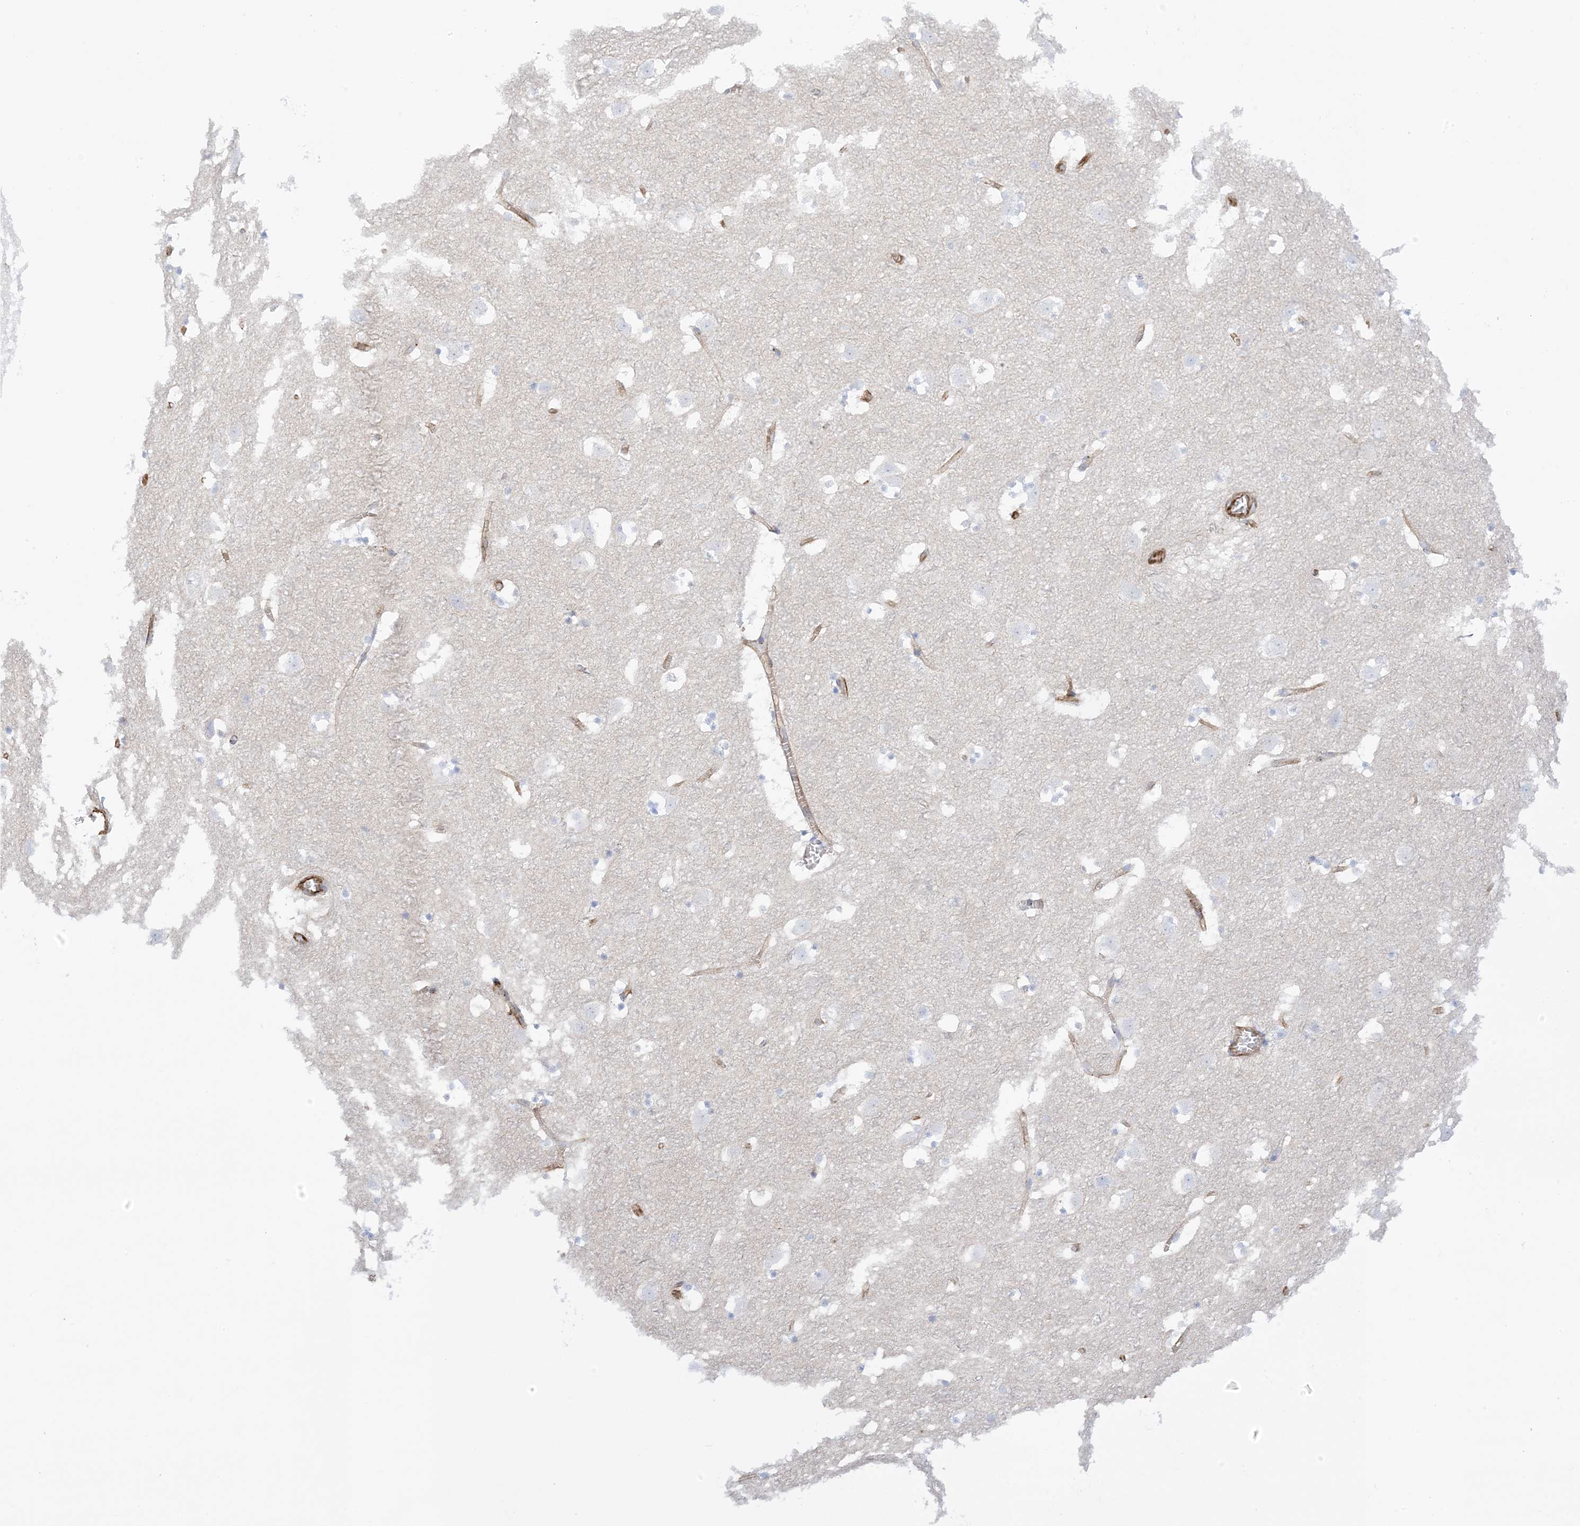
{"staining": {"intensity": "negative", "quantity": "none", "location": "none"}, "tissue": "caudate", "cell_type": "Glial cells", "image_type": "normal", "snomed": [{"axis": "morphology", "description": "Normal tissue, NOS"}, {"axis": "topography", "description": "Lateral ventricle wall"}], "caption": "Immunohistochemistry (IHC) image of benign caudate stained for a protein (brown), which demonstrates no staining in glial cells.", "gene": "PID1", "patient": {"sex": "male", "age": 45}}